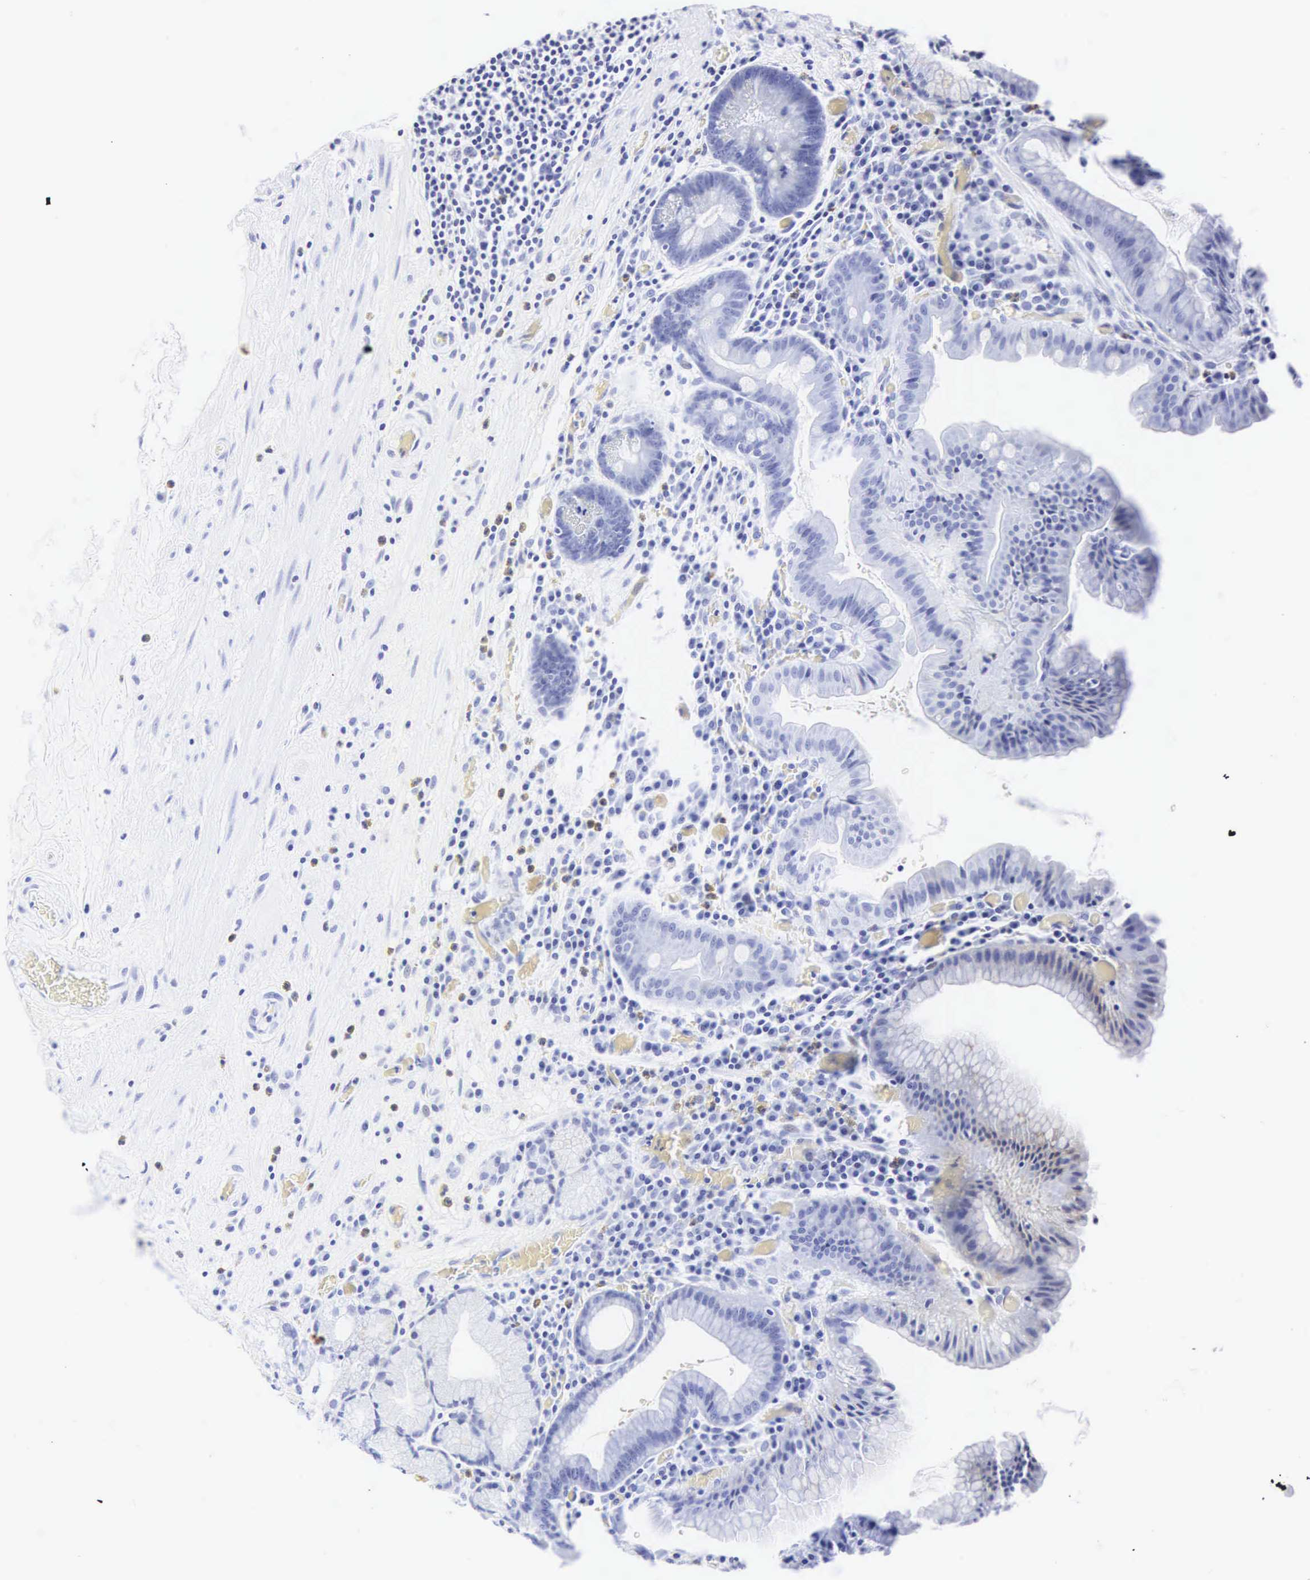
{"staining": {"intensity": "negative", "quantity": "none", "location": "none"}, "tissue": "stomach", "cell_type": "Glandular cells", "image_type": "normal", "snomed": [{"axis": "morphology", "description": "Normal tissue, NOS"}, {"axis": "topography", "description": "Stomach, lower"}, {"axis": "topography", "description": "Duodenum"}], "caption": "Protein analysis of unremarkable stomach demonstrates no significant positivity in glandular cells.", "gene": "CGB3", "patient": {"sex": "male", "age": 84}}